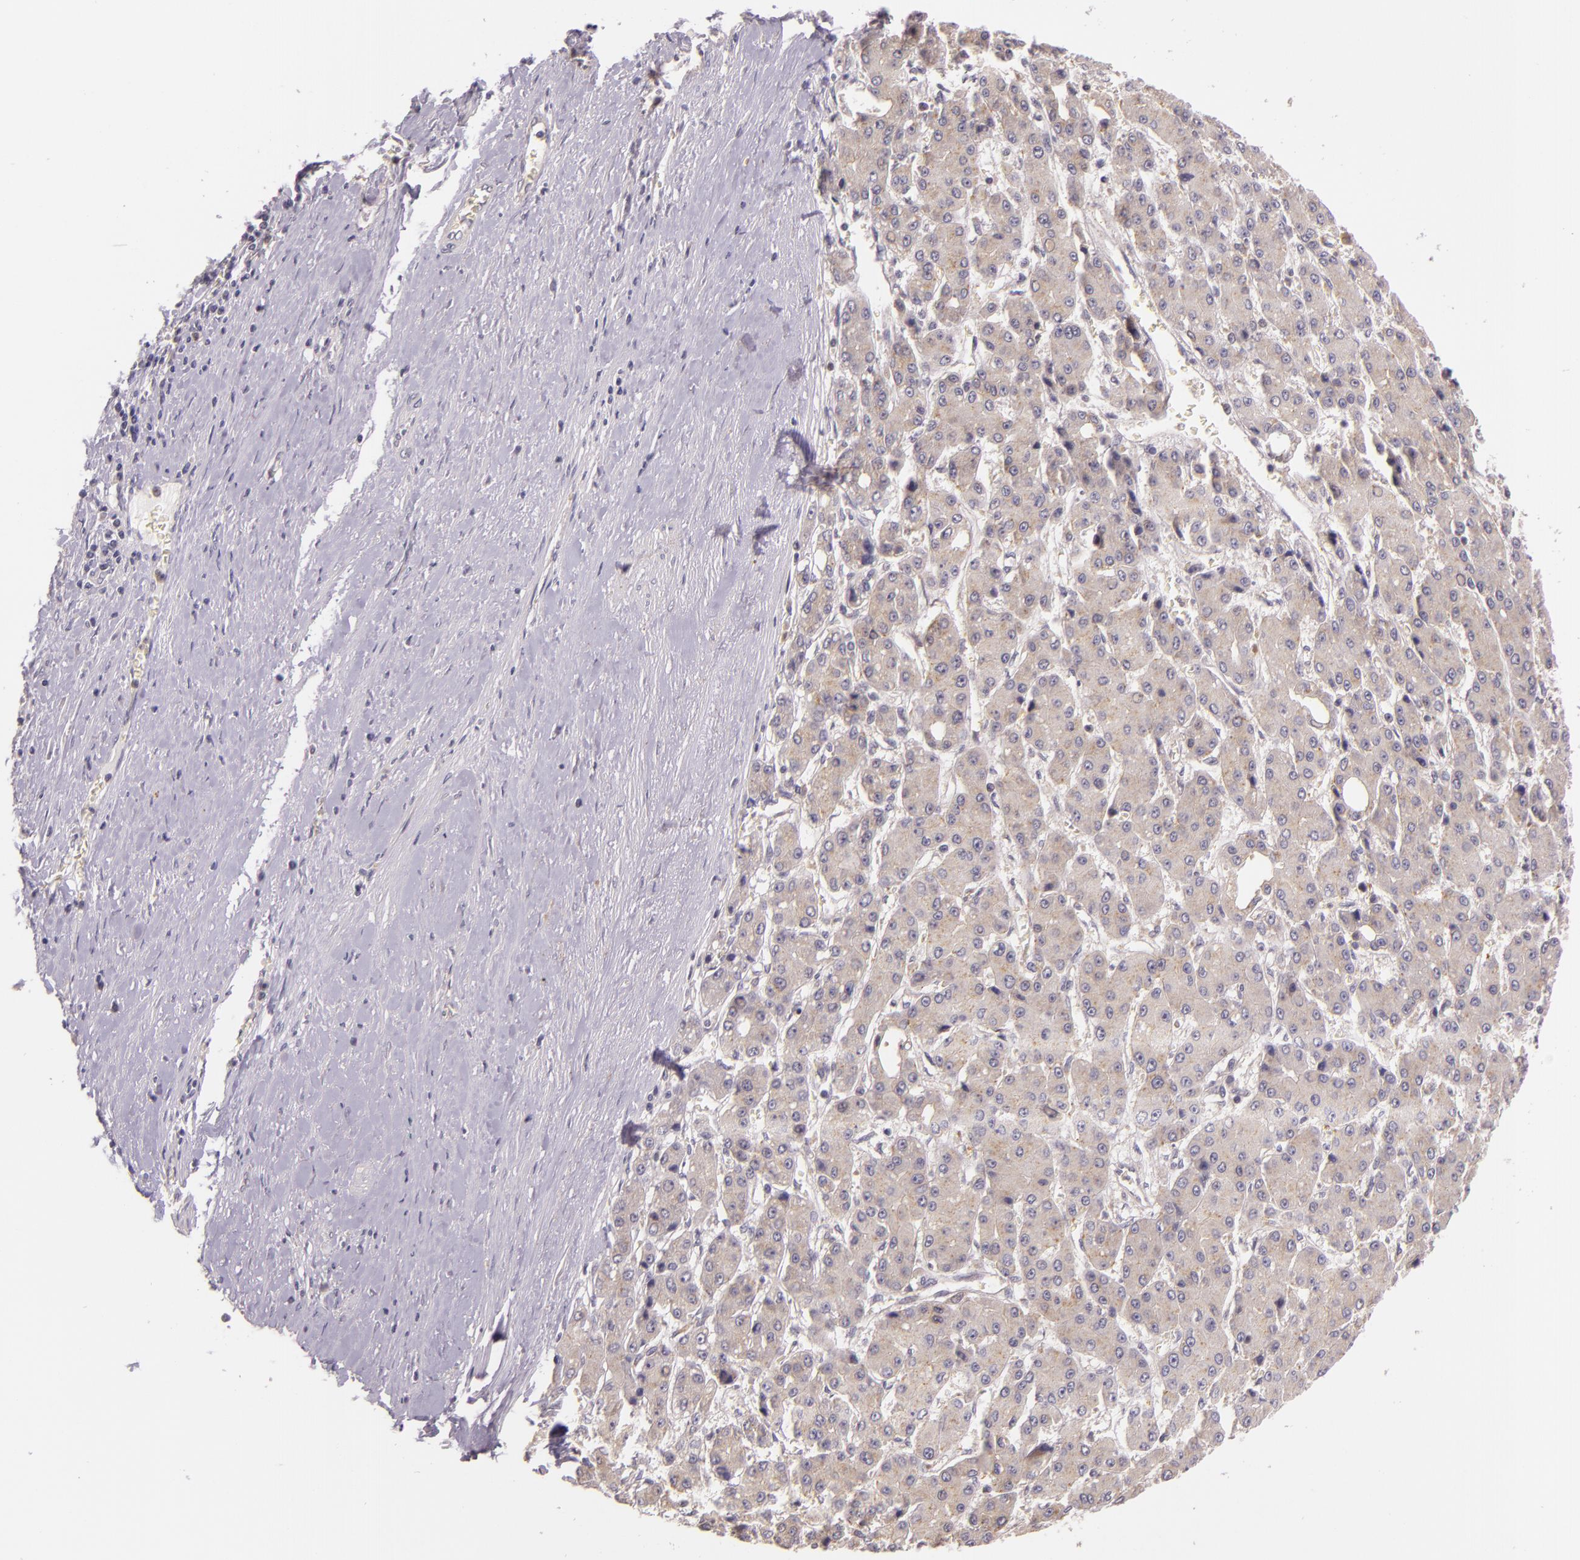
{"staining": {"intensity": "weak", "quantity": "<25%", "location": "cytoplasmic/membranous"}, "tissue": "liver cancer", "cell_type": "Tumor cells", "image_type": "cancer", "snomed": [{"axis": "morphology", "description": "Carcinoma, Hepatocellular, NOS"}, {"axis": "topography", "description": "Liver"}], "caption": "IHC of human hepatocellular carcinoma (liver) reveals no positivity in tumor cells.", "gene": "ARMH4", "patient": {"sex": "male", "age": 69}}